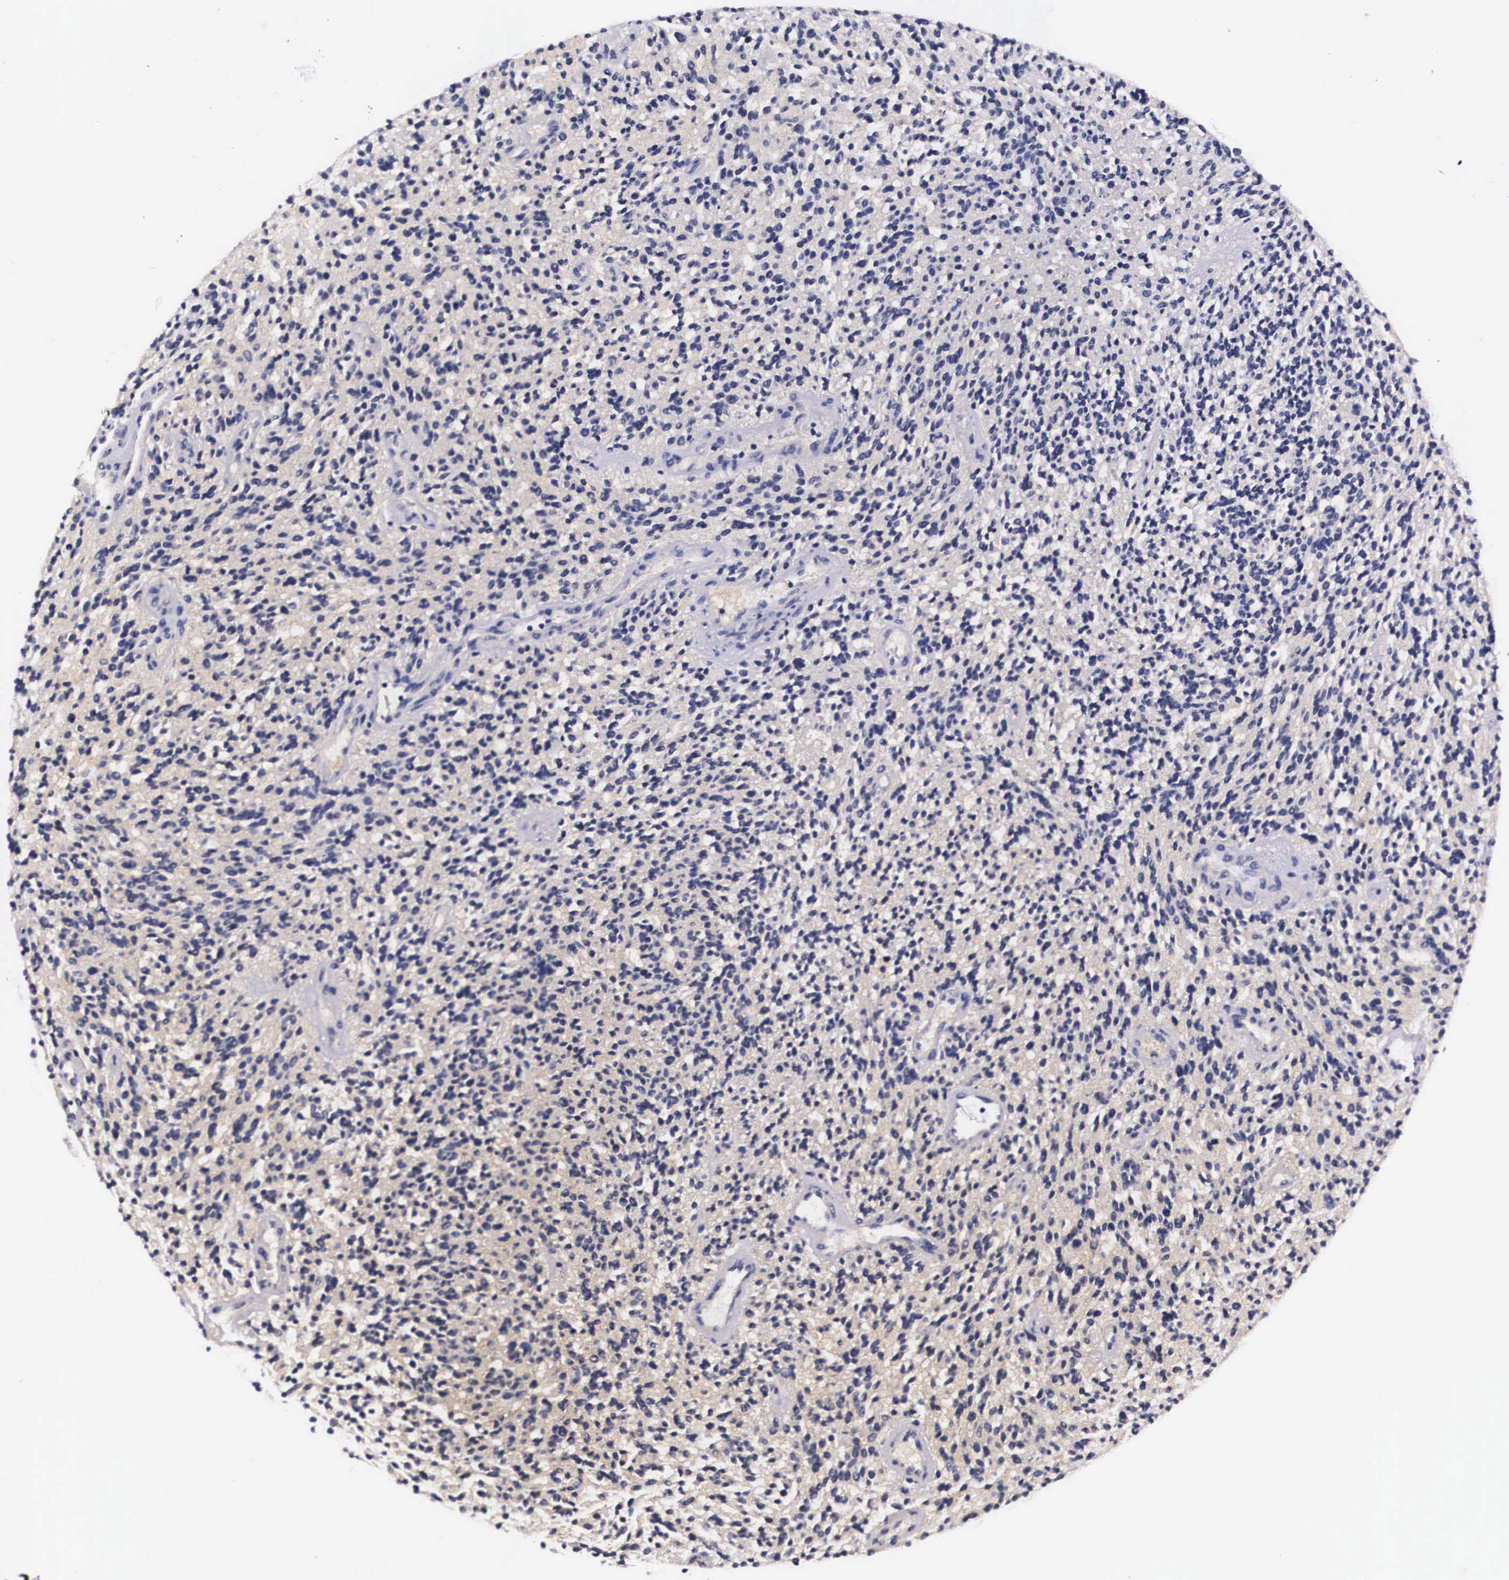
{"staining": {"intensity": "negative", "quantity": "none", "location": "none"}, "tissue": "glioma", "cell_type": "Tumor cells", "image_type": "cancer", "snomed": [{"axis": "morphology", "description": "Glioma, malignant, High grade"}, {"axis": "topography", "description": "Brain"}], "caption": "This is an immunohistochemistry (IHC) image of malignant glioma (high-grade). There is no staining in tumor cells.", "gene": "PHETA2", "patient": {"sex": "female", "age": 13}}